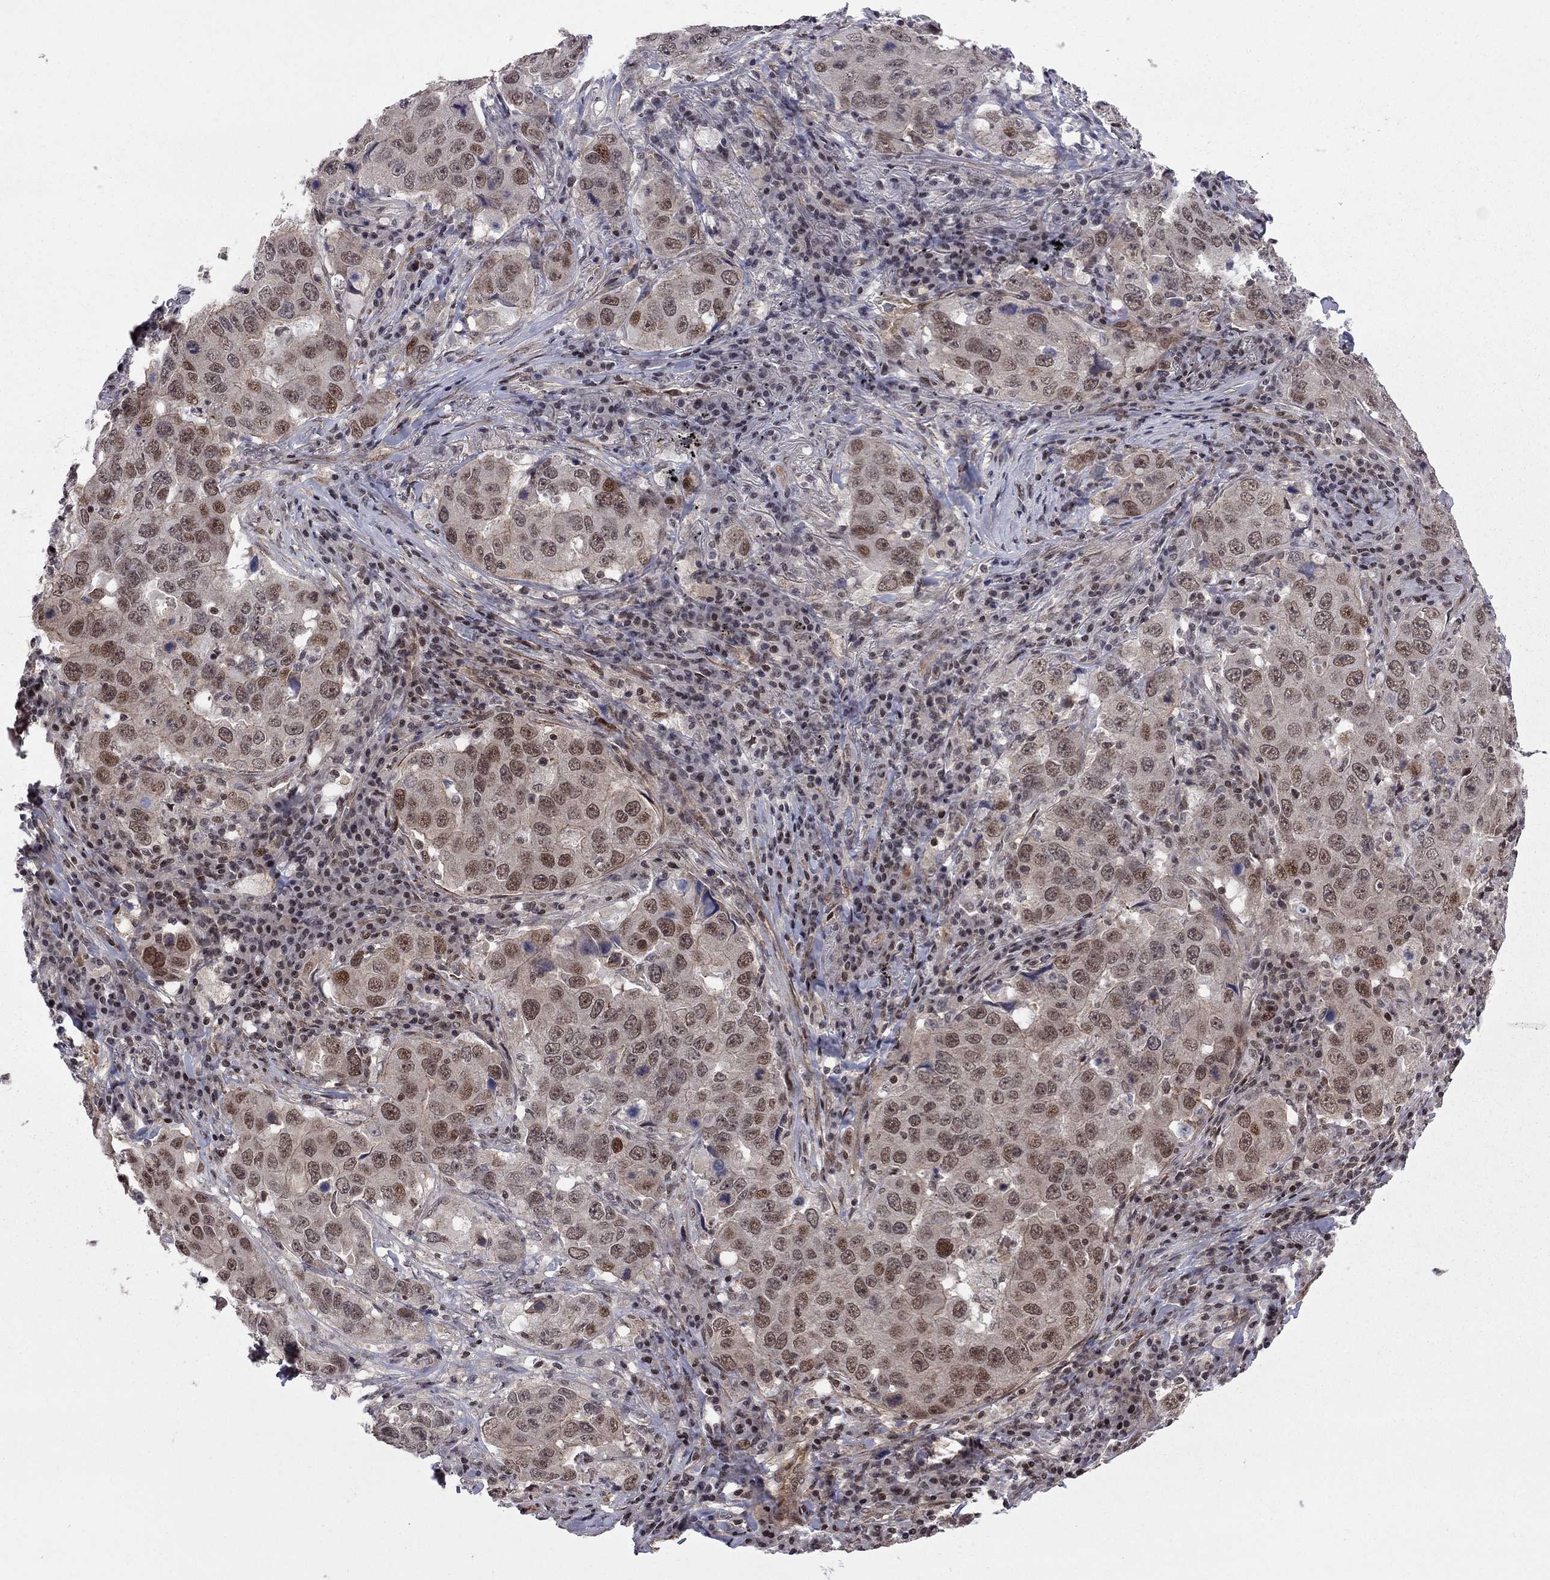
{"staining": {"intensity": "moderate", "quantity": ">75%", "location": "nuclear"}, "tissue": "lung cancer", "cell_type": "Tumor cells", "image_type": "cancer", "snomed": [{"axis": "morphology", "description": "Adenocarcinoma, NOS"}, {"axis": "topography", "description": "Lung"}], "caption": "DAB immunohistochemical staining of adenocarcinoma (lung) reveals moderate nuclear protein positivity in about >75% of tumor cells.", "gene": "BRF1", "patient": {"sex": "male", "age": 73}}